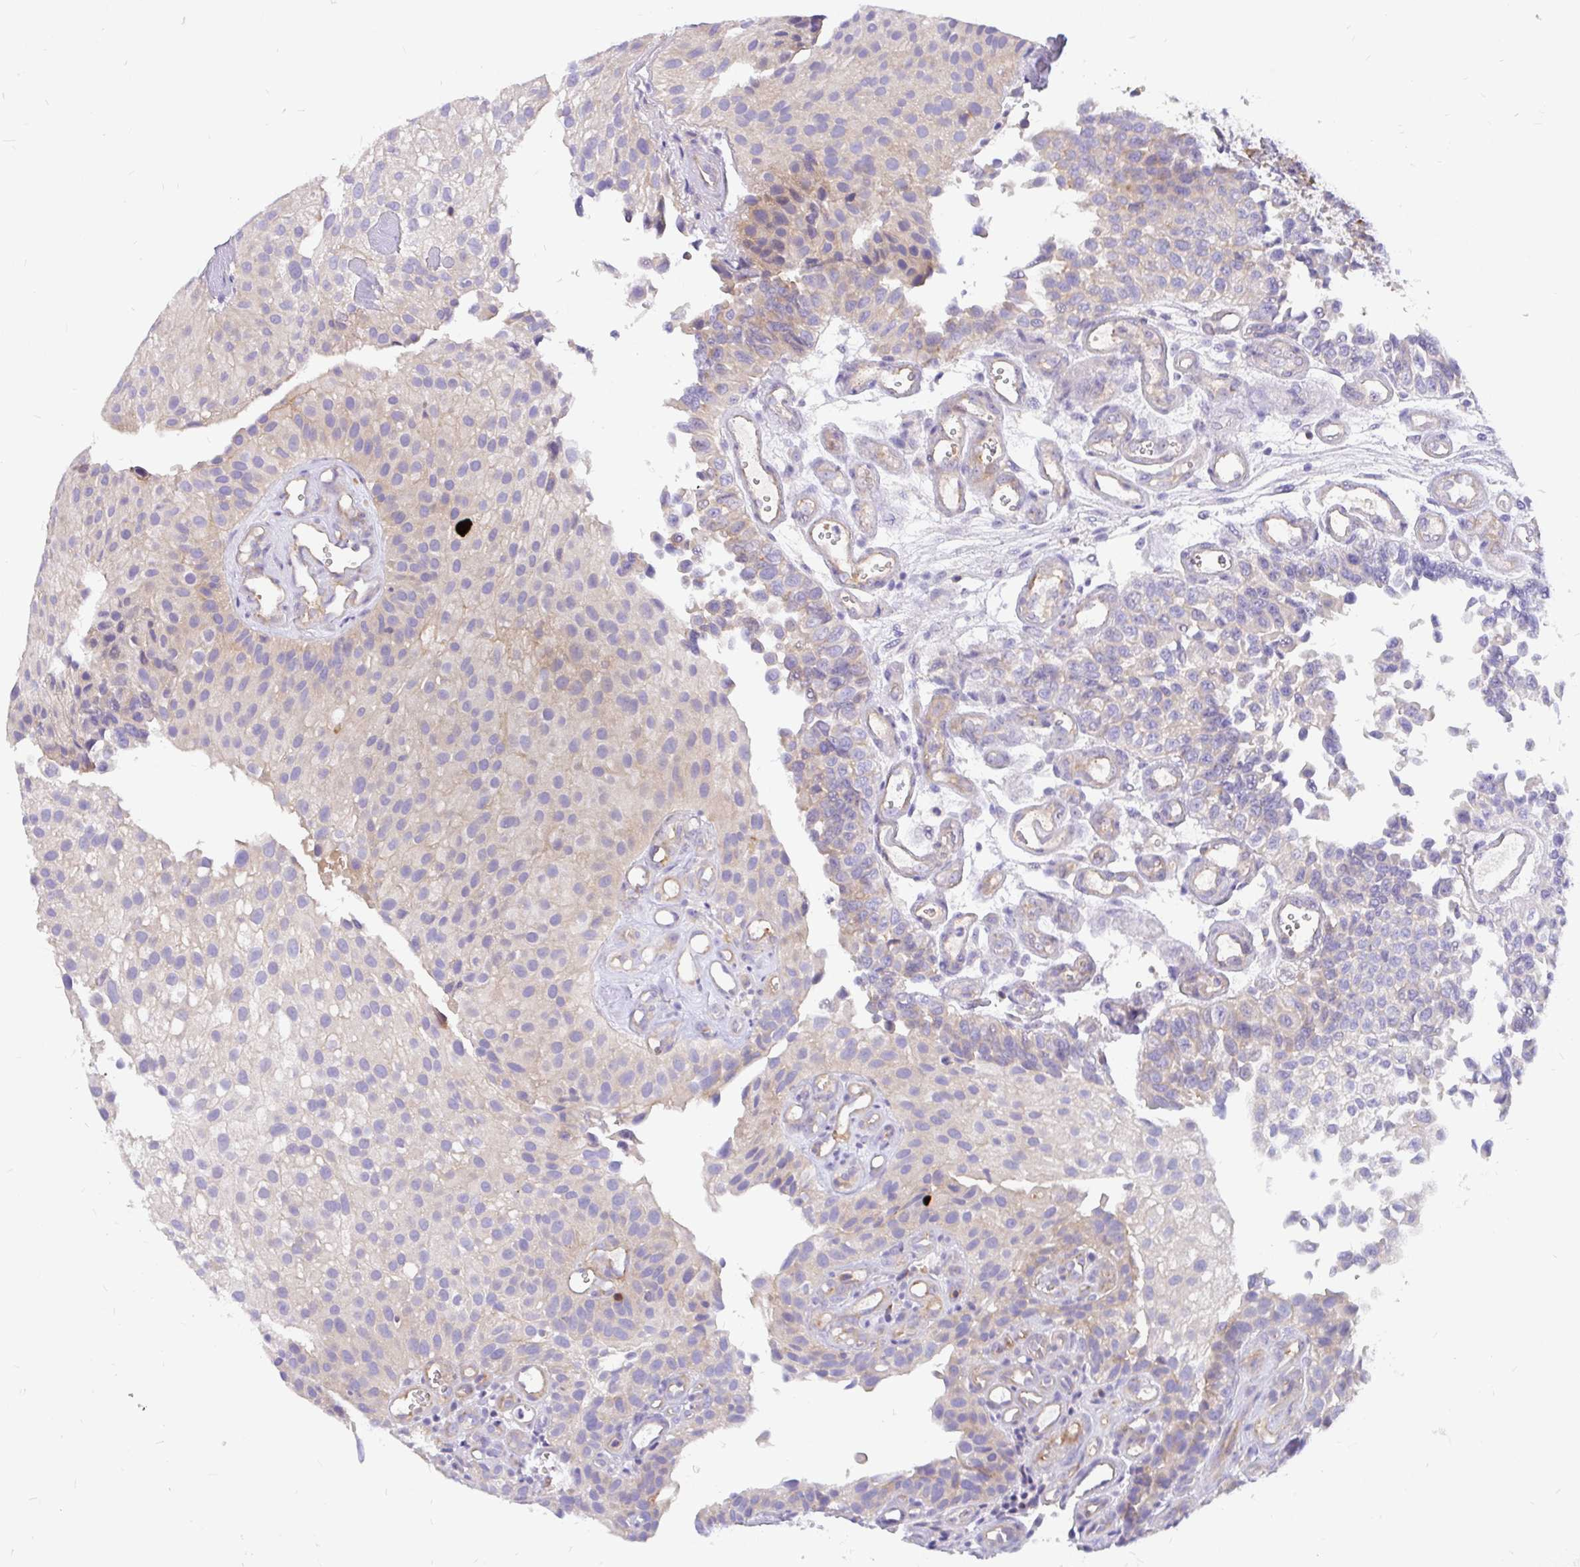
{"staining": {"intensity": "weak", "quantity": "<25%", "location": "cytoplasmic/membranous"}, "tissue": "urothelial cancer", "cell_type": "Tumor cells", "image_type": "cancer", "snomed": [{"axis": "morphology", "description": "Urothelial carcinoma, NOS"}, {"axis": "topography", "description": "Urinary bladder"}], "caption": "Human transitional cell carcinoma stained for a protein using immunohistochemistry reveals no staining in tumor cells.", "gene": "LRRC26", "patient": {"sex": "male", "age": 87}}